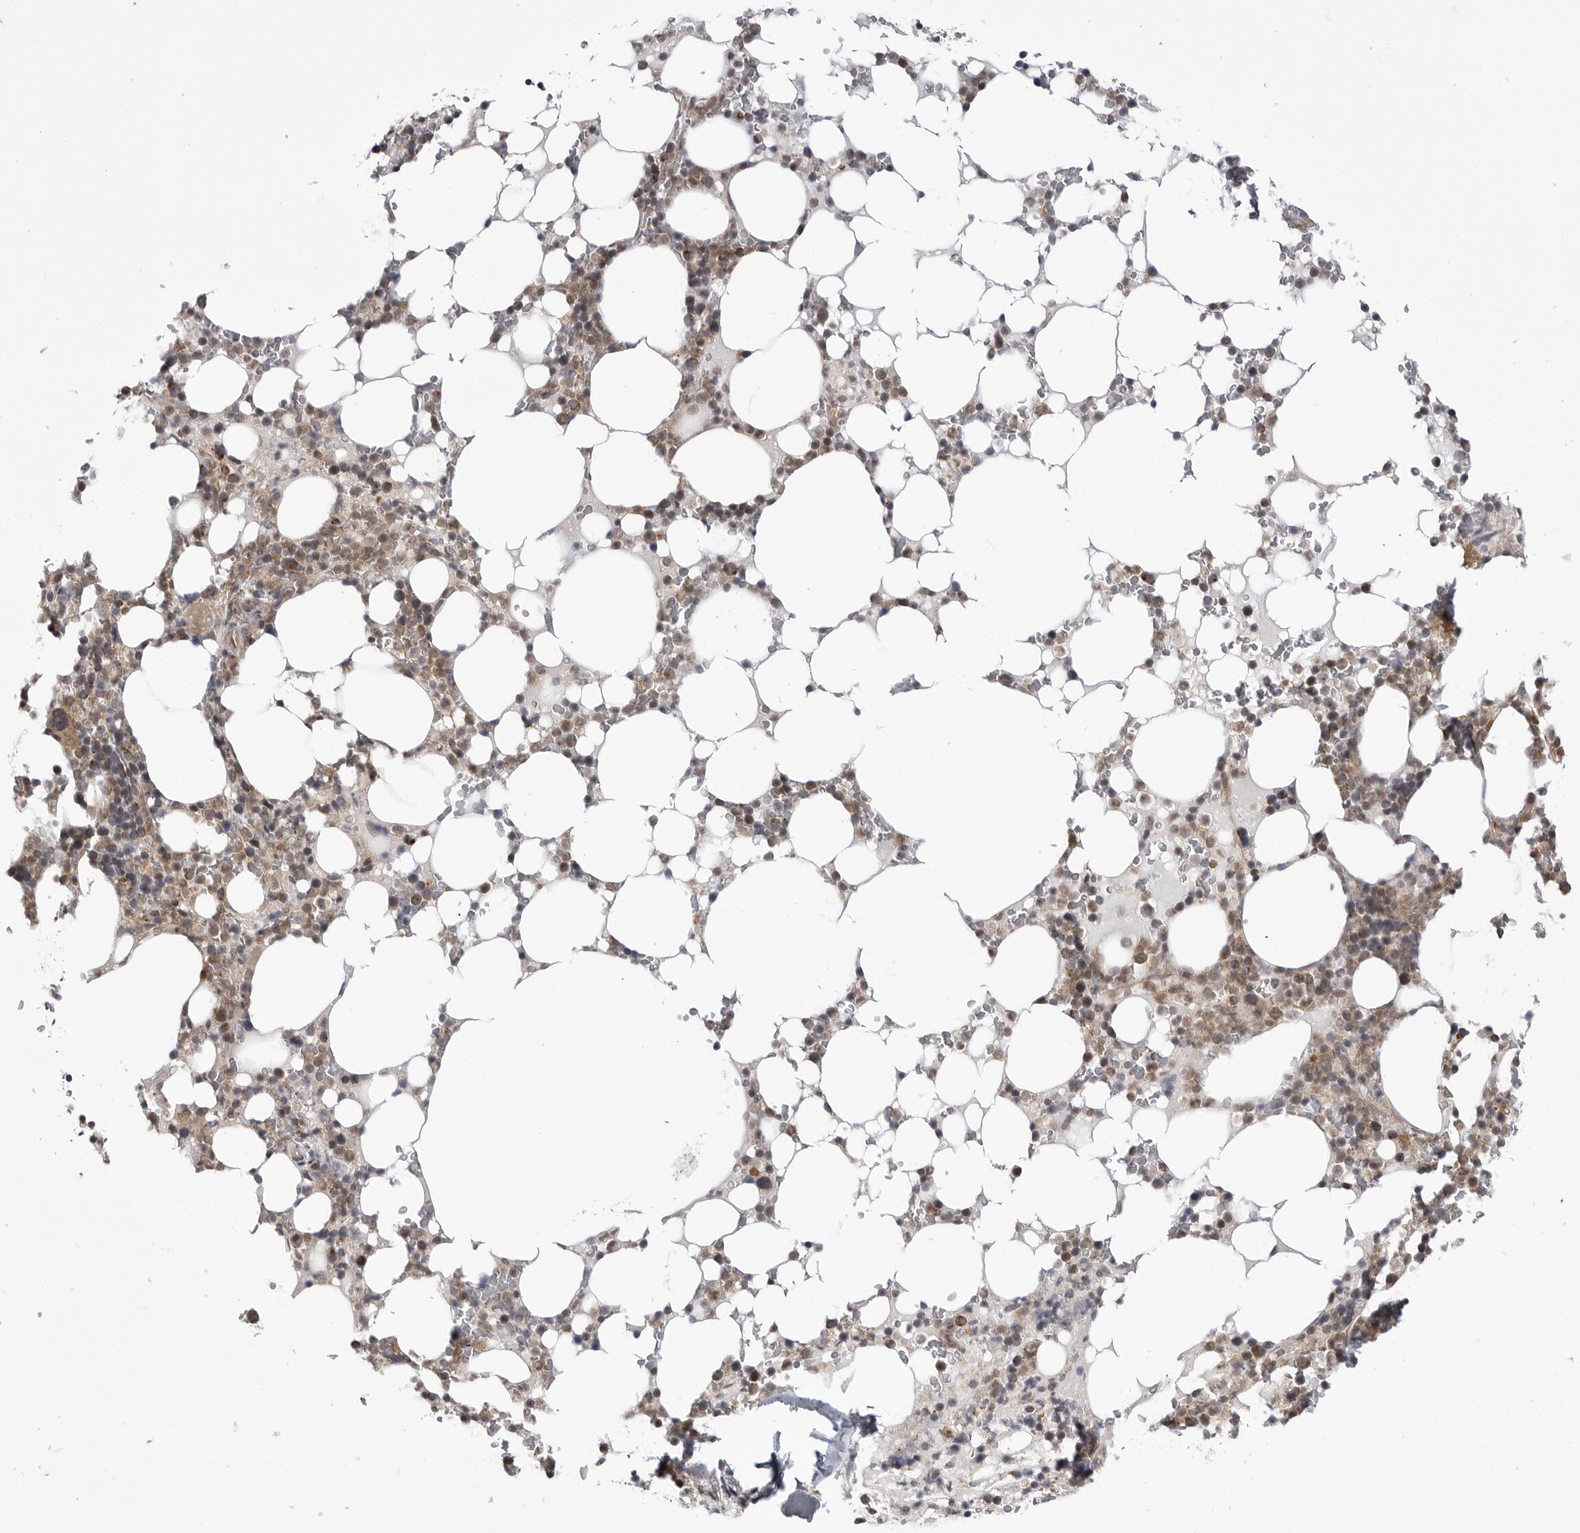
{"staining": {"intensity": "moderate", "quantity": ">75%", "location": "cytoplasmic/membranous"}, "tissue": "bone marrow", "cell_type": "Hematopoietic cells", "image_type": "normal", "snomed": [{"axis": "morphology", "description": "Normal tissue, NOS"}, {"axis": "topography", "description": "Bone marrow"}], "caption": "Brown immunohistochemical staining in normal human bone marrow shows moderate cytoplasmic/membranous positivity in about >75% of hematopoietic cells.", "gene": "CCDC18", "patient": {"sex": "male", "age": 58}}